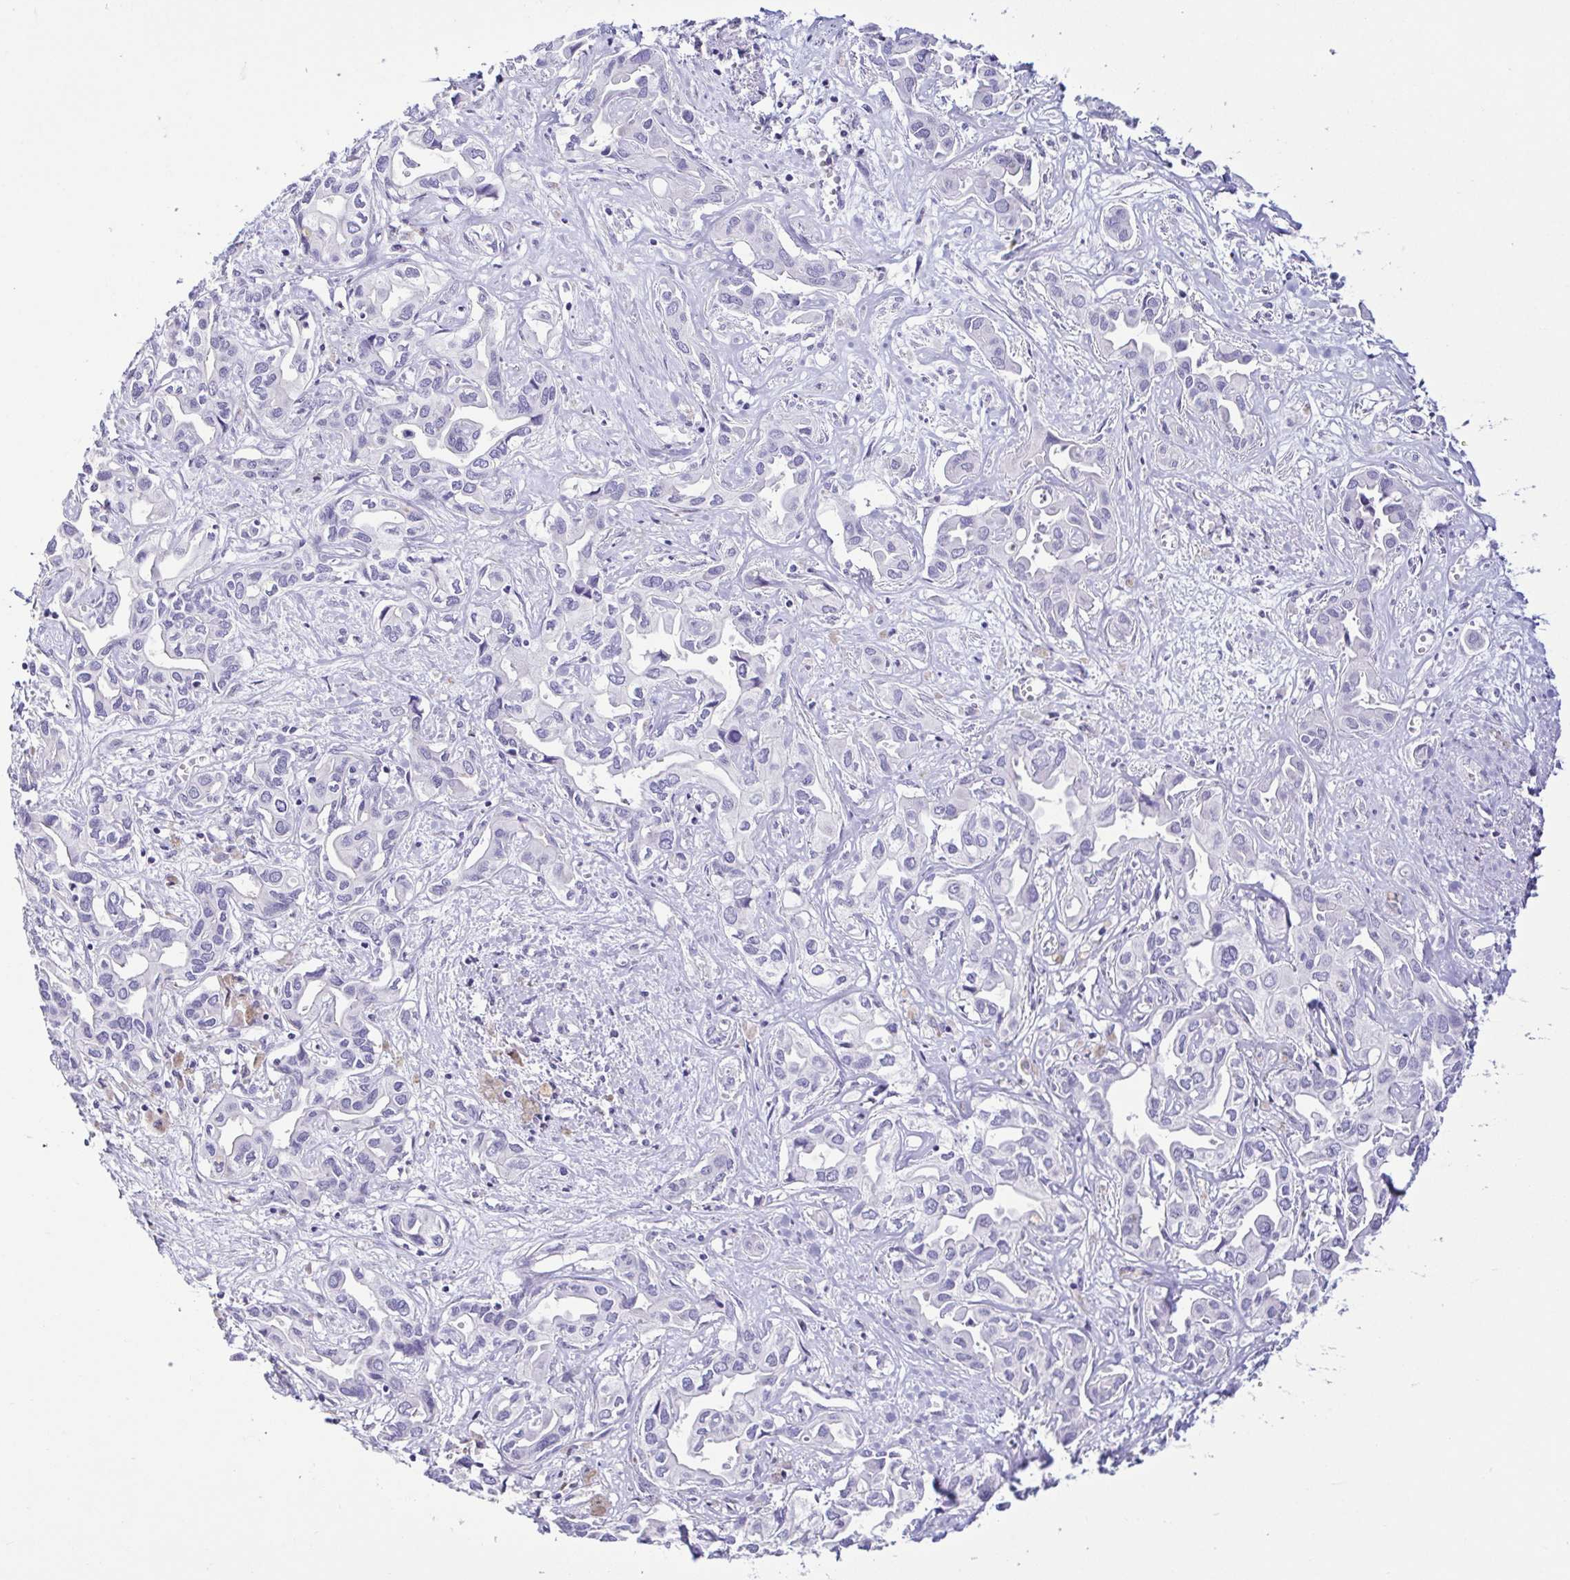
{"staining": {"intensity": "negative", "quantity": "none", "location": "none"}, "tissue": "liver cancer", "cell_type": "Tumor cells", "image_type": "cancer", "snomed": [{"axis": "morphology", "description": "Cholangiocarcinoma"}, {"axis": "topography", "description": "Liver"}], "caption": "This is a photomicrograph of immunohistochemistry (IHC) staining of liver cancer, which shows no expression in tumor cells.", "gene": "TERT", "patient": {"sex": "female", "age": 64}}